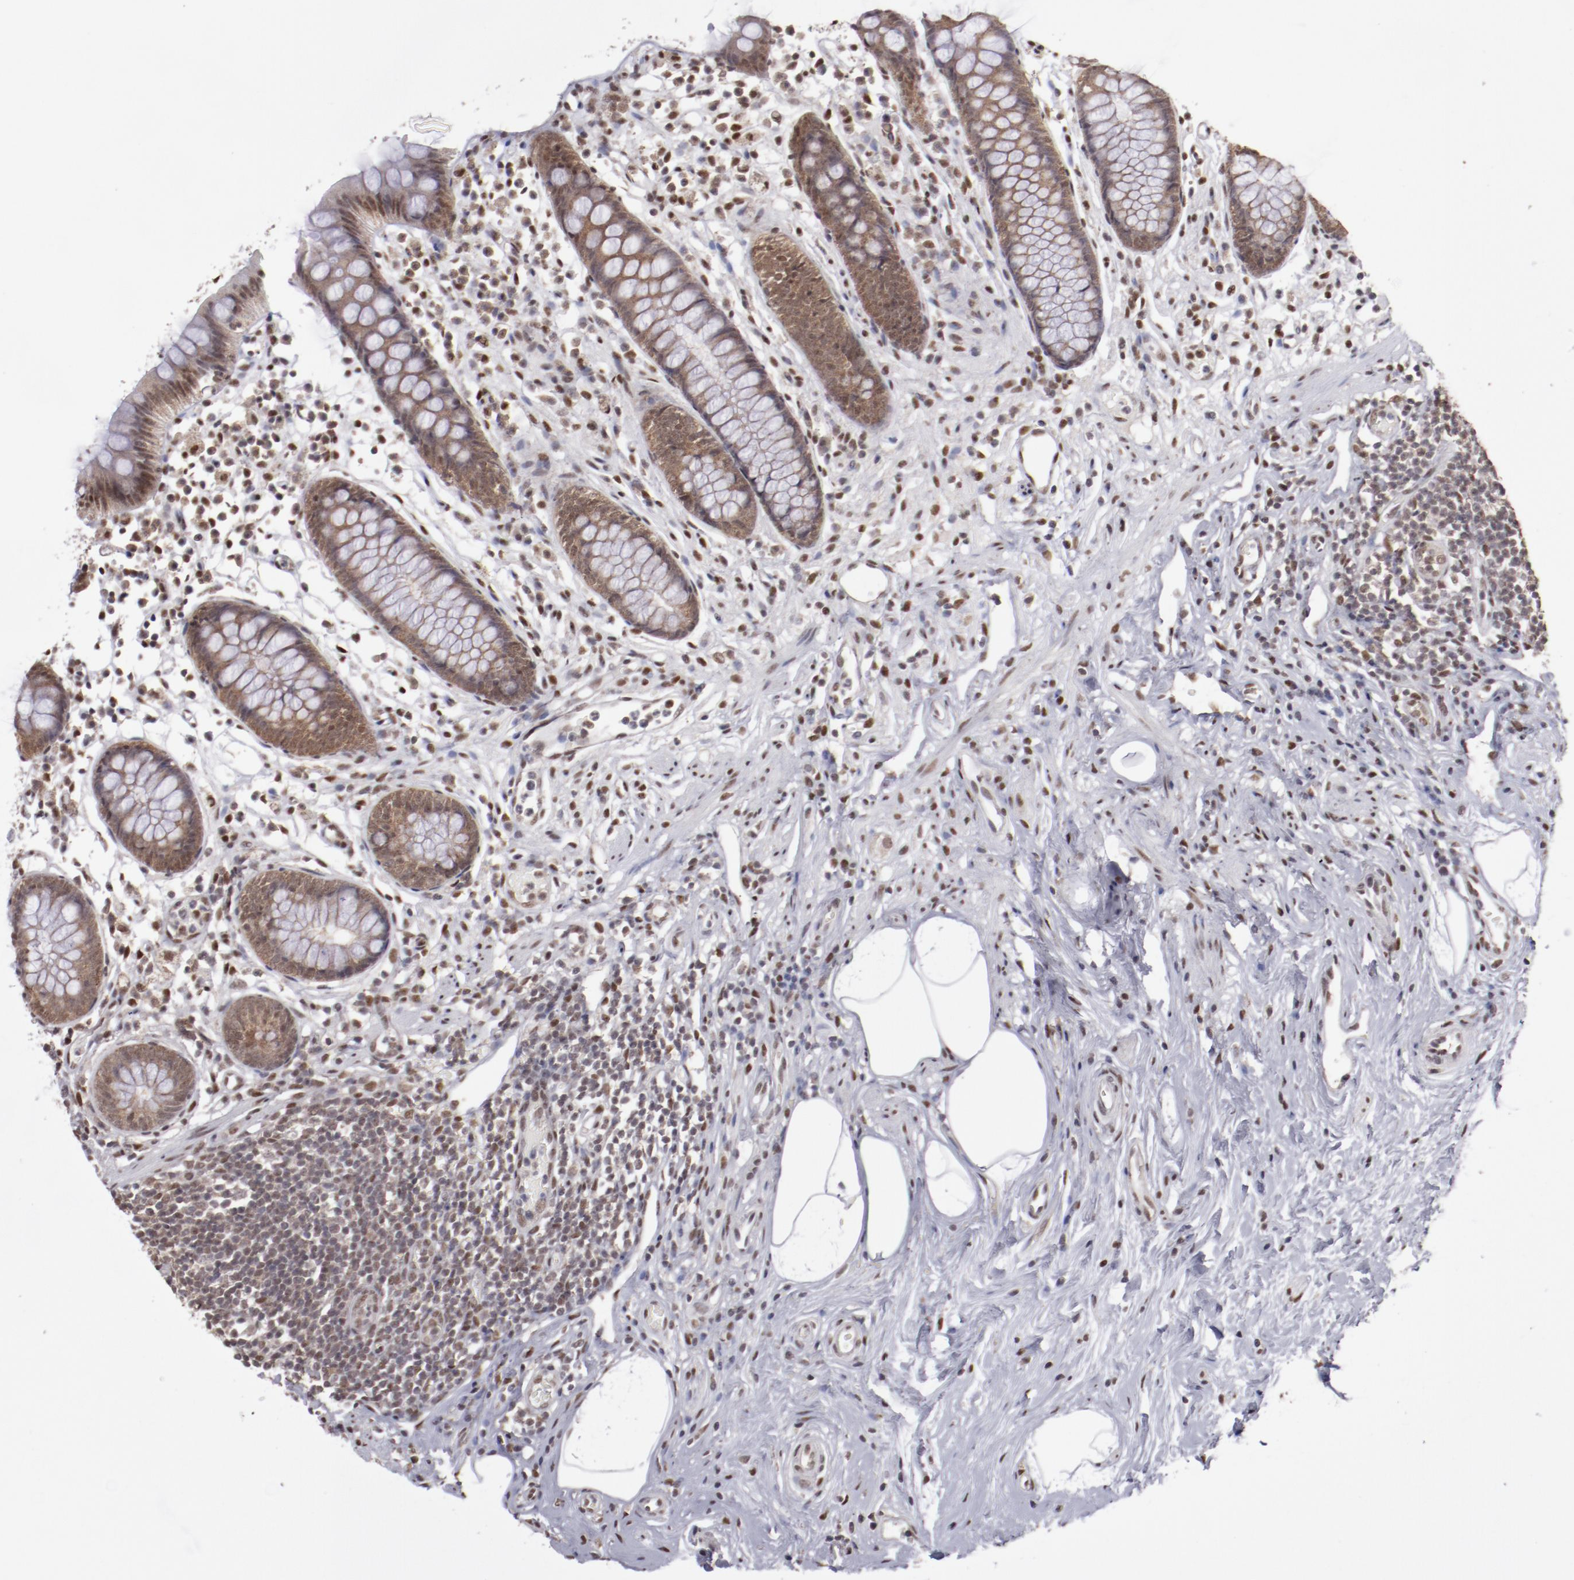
{"staining": {"intensity": "weak", "quantity": ">75%", "location": "cytoplasmic/membranous"}, "tissue": "appendix", "cell_type": "Glandular cells", "image_type": "normal", "snomed": [{"axis": "morphology", "description": "Normal tissue, NOS"}, {"axis": "topography", "description": "Appendix"}], "caption": "The immunohistochemical stain labels weak cytoplasmic/membranous expression in glandular cells of benign appendix.", "gene": "ARNT", "patient": {"sex": "male", "age": 38}}